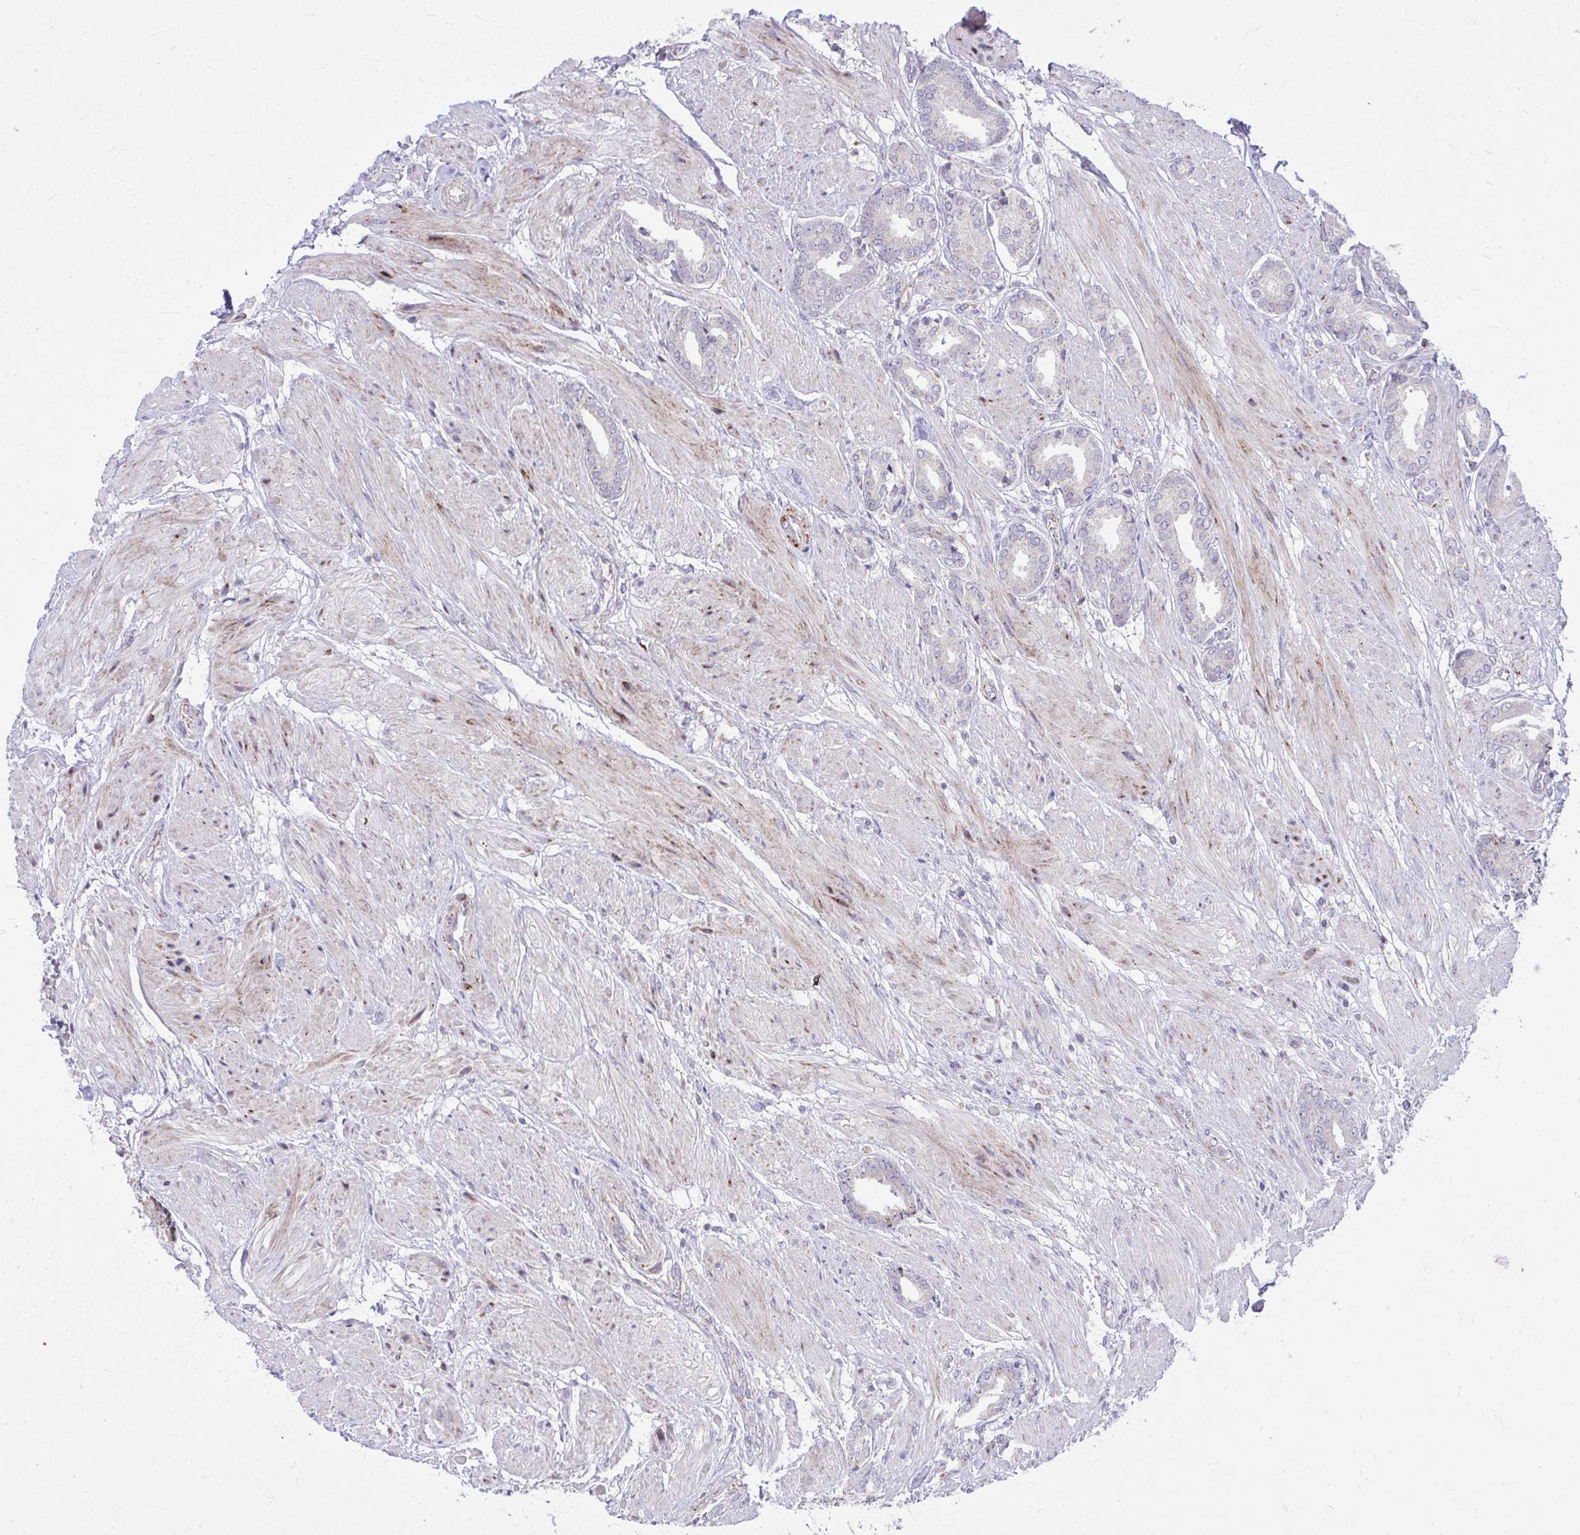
{"staining": {"intensity": "negative", "quantity": "none", "location": "none"}, "tissue": "prostate cancer", "cell_type": "Tumor cells", "image_type": "cancer", "snomed": [{"axis": "morphology", "description": "Adenocarcinoma, High grade"}, {"axis": "topography", "description": "Prostate"}], "caption": "Micrograph shows no protein staining in tumor cells of high-grade adenocarcinoma (prostate) tissue.", "gene": "GPRIN3", "patient": {"sex": "male", "age": 56}}